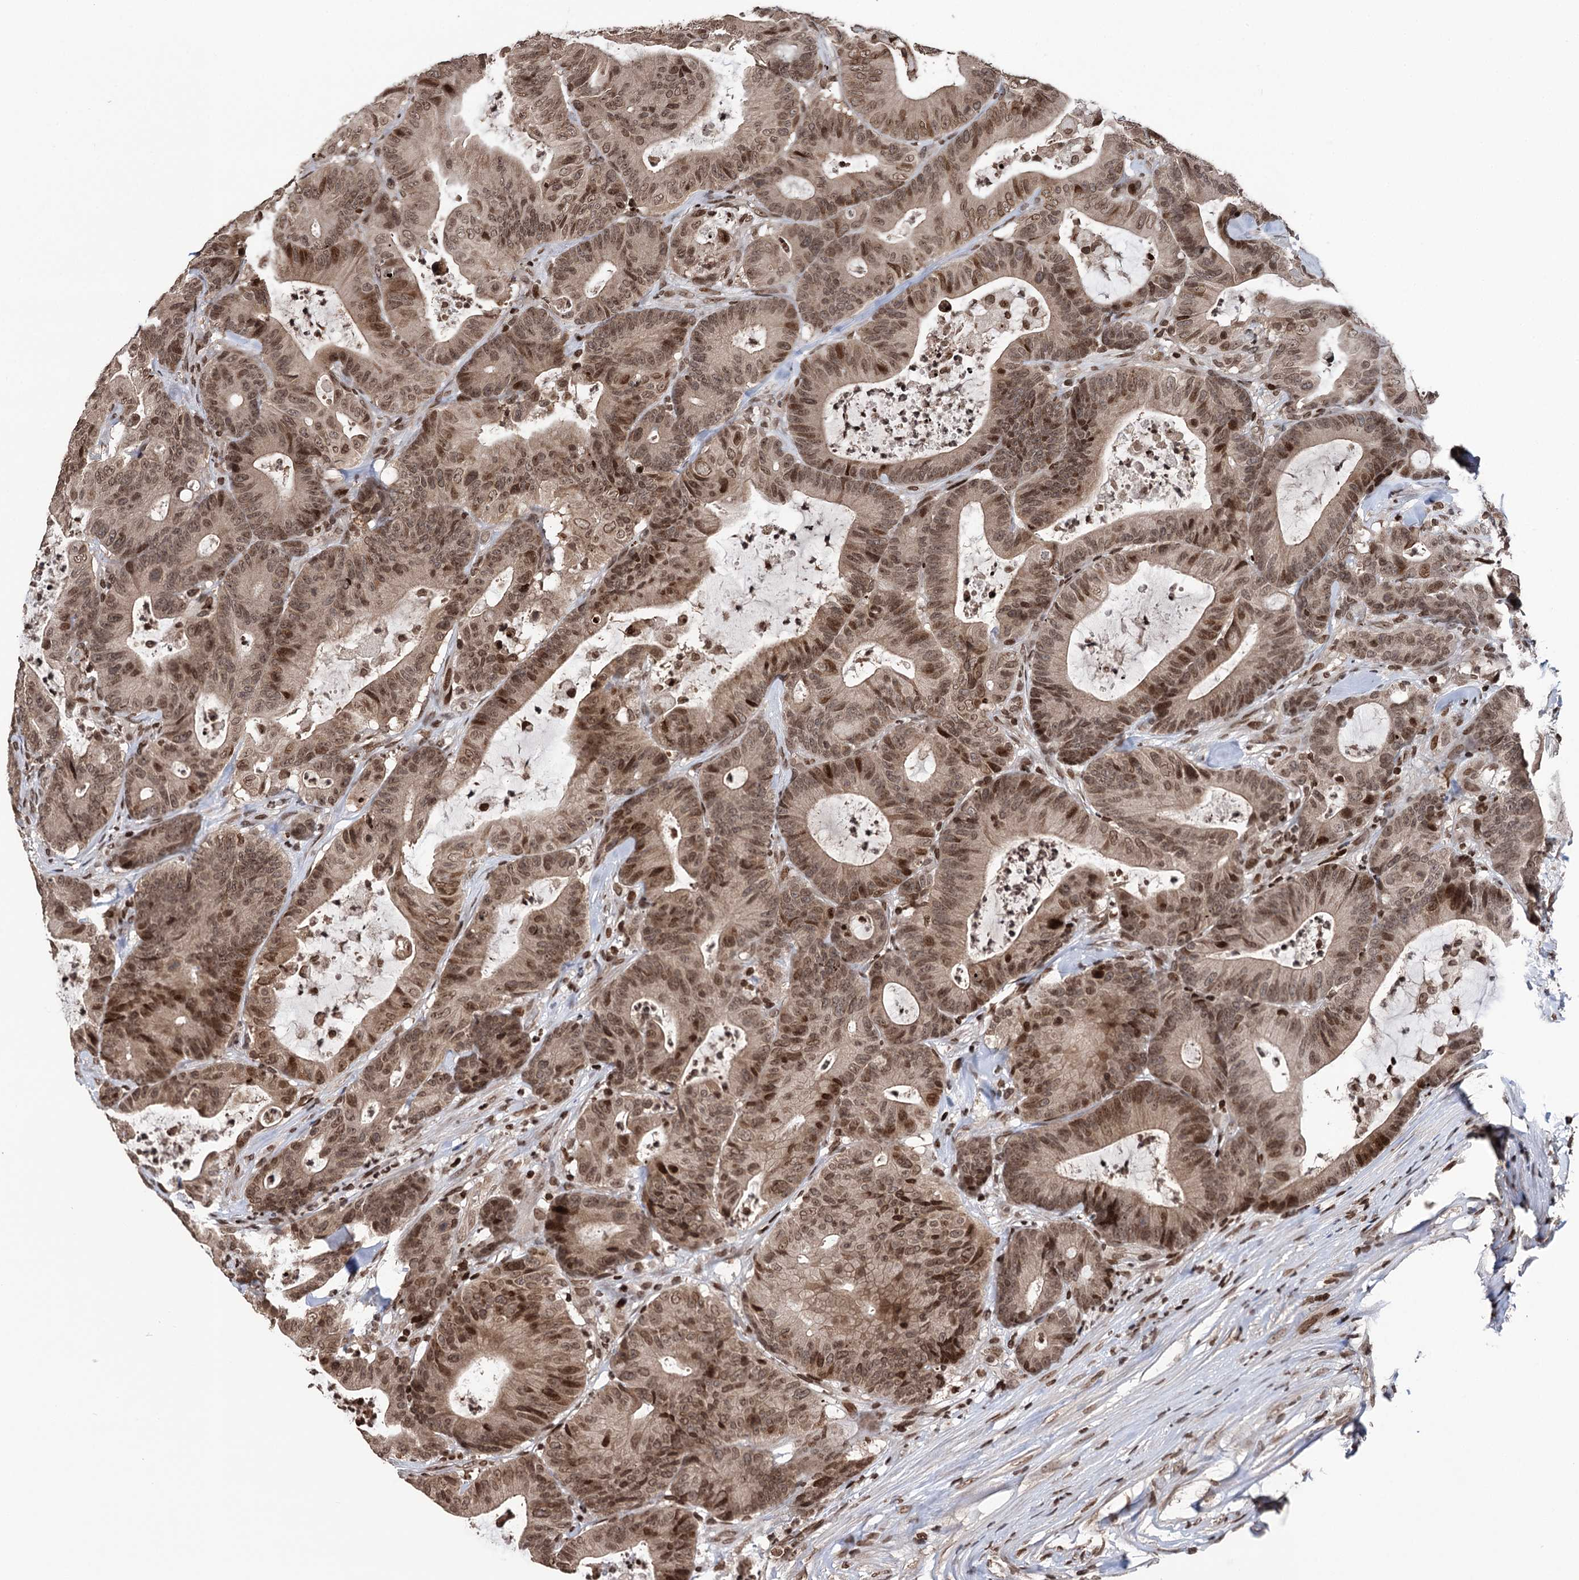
{"staining": {"intensity": "moderate", "quantity": ">75%", "location": "cytoplasmic/membranous,nuclear"}, "tissue": "colorectal cancer", "cell_type": "Tumor cells", "image_type": "cancer", "snomed": [{"axis": "morphology", "description": "Adenocarcinoma, NOS"}, {"axis": "topography", "description": "Colon"}], "caption": "High-magnification brightfield microscopy of colorectal cancer (adenocarcinoma) stained with DAB (3,3'-diaminobenzidine) (brown) and counterstained with hematoxylin (blue). tumor cells exhibit moderate cytoplasmic/membranous and nuclear expression is appreciated in approximately>75% of cells.", "gene": "CCDC77", "patient": {"sex": "female", "age": 84}}